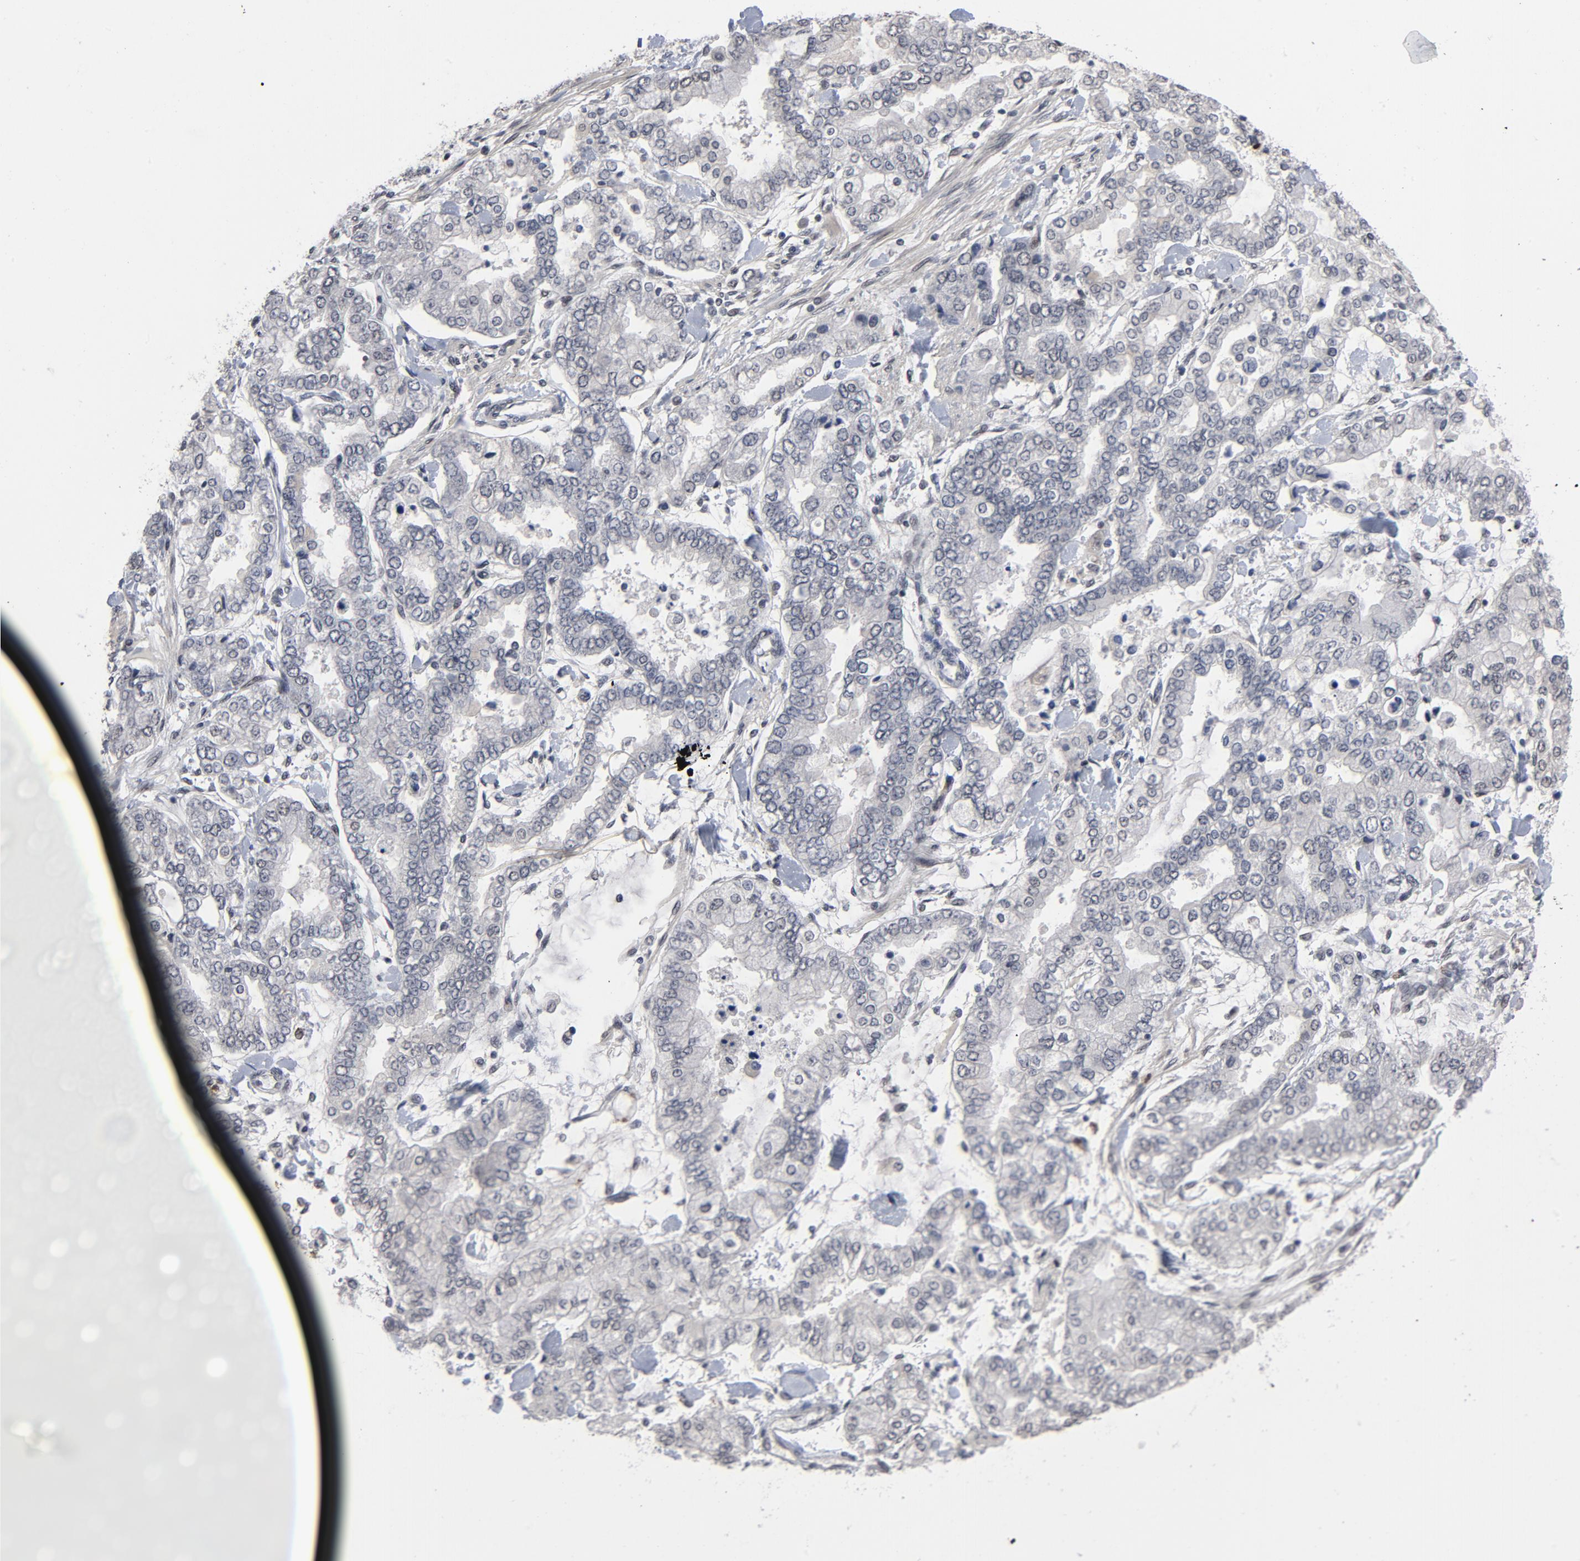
{"staining": {"intensity": "negative", "quantity": "none", "location": "none"}, "tissue": "stomach cancer", "cell_type": "Tumor cells", "image_type": "cancer", "snomed": [{"axis": "morphology", "description": "Normal tissue, NOS"}, {"axis": "morphology", "description": "Adenocarcinoma, NOS"}, {"axis": "topography", "description": "Stomach, upper"}, {"axis": "topography", "description": "Stomach"}], "caption": "High power microscopy image of an IHC photomicrograph of adenocarcinoma (stomach), revealing no significant positivity in tumor cells.", "gene": "RTL5", "patient": {"sex": "male", "age": 76}}